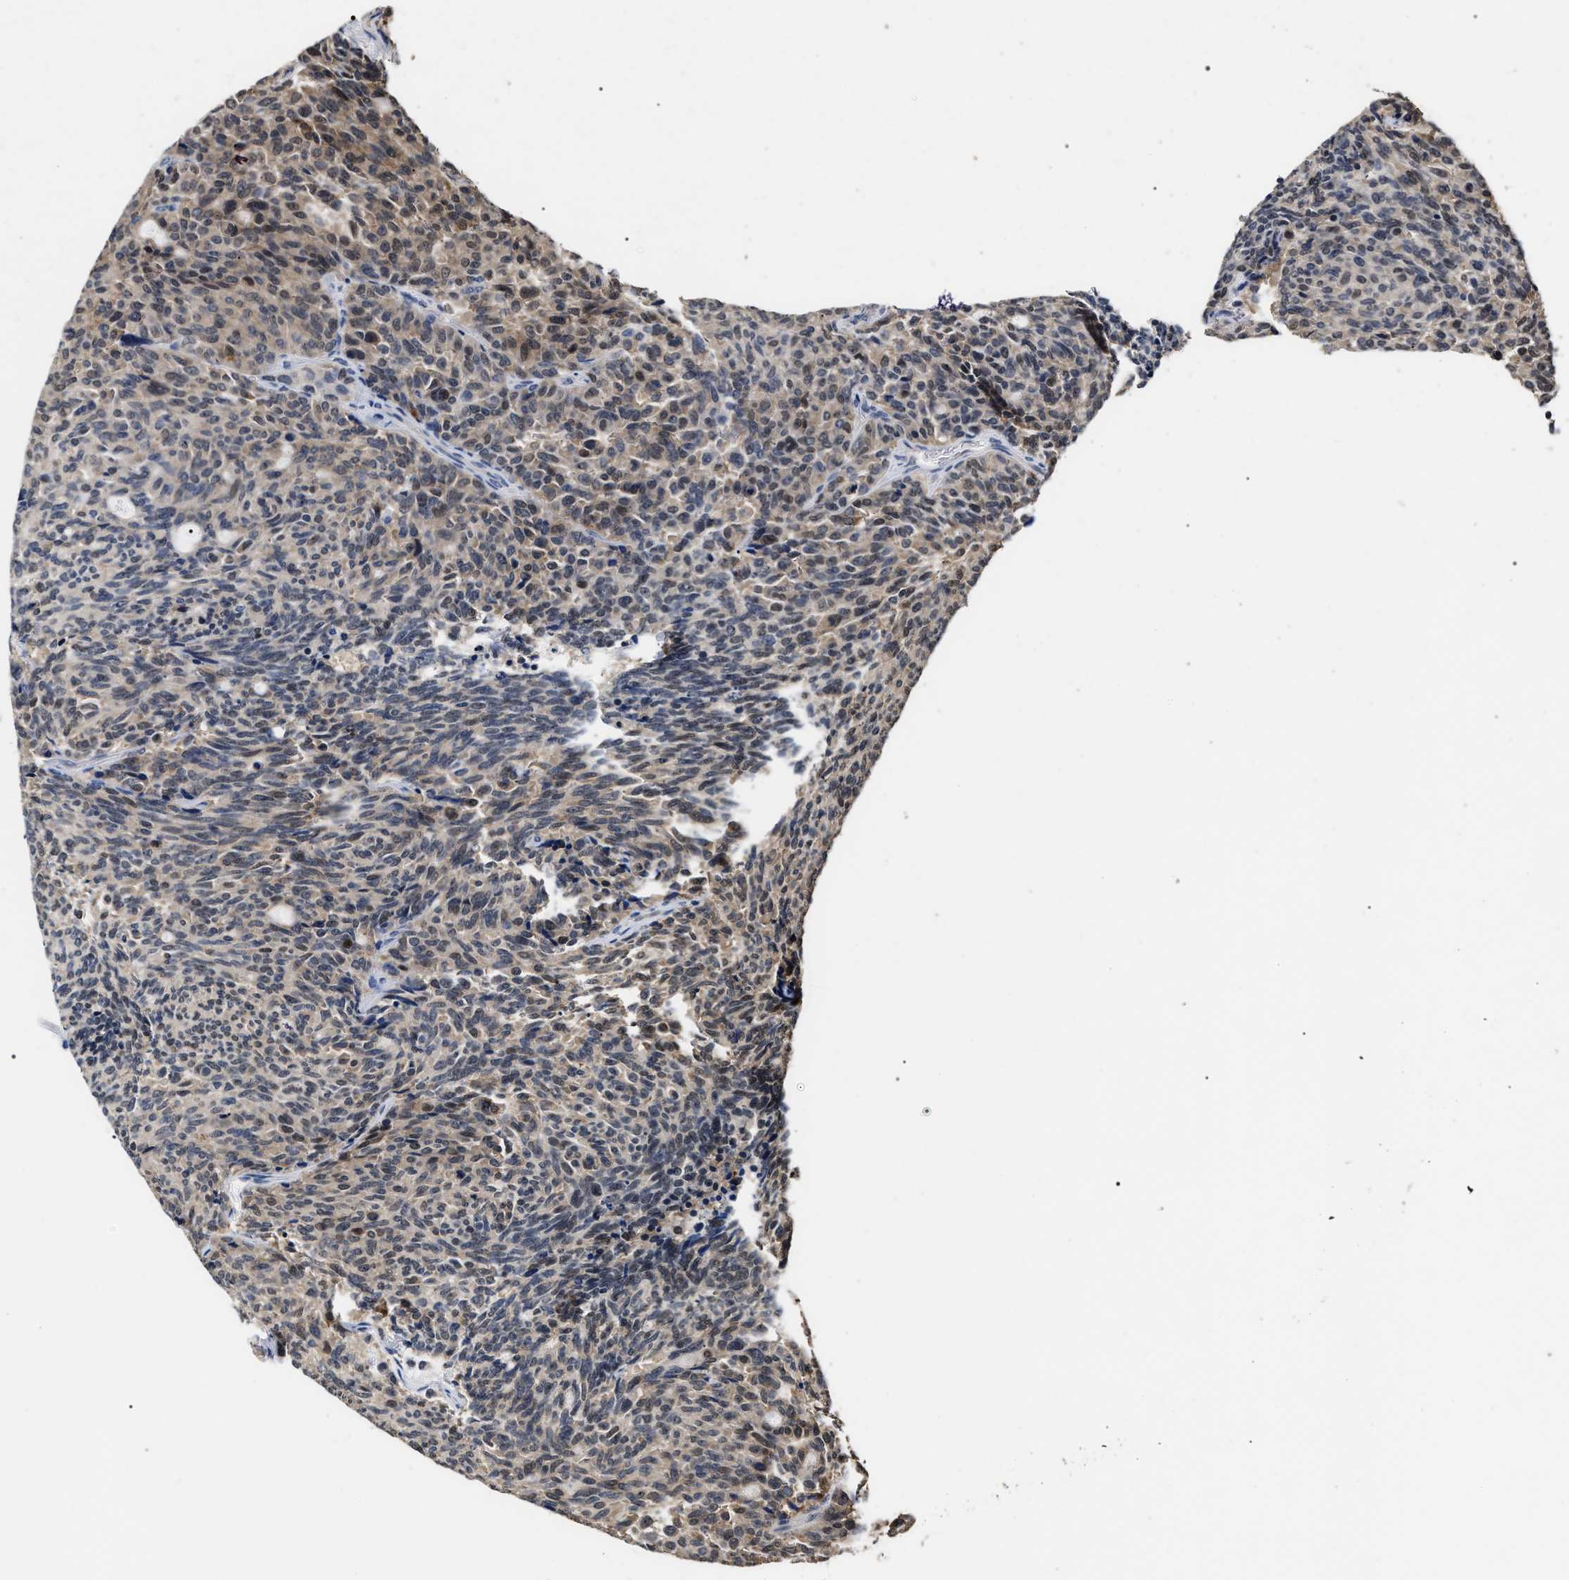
{"staining": {"intensity": "weak", "quantity": "<25%", "location": "nuclear"}, "tissue": "carcinoid", "cell_type": "Tumor cells", "image_type": "cancer", "snomed": [{"axis": "morphology", "description": "Carcinoid, malignant, NOS"}, {"axis": "topography", "description": "Pancreas"}], "caption": "Carcinoid was stained to show a protein in brown. There is no significant expression in tumor cells.", "gene": "UPF3A", "patient": {"sex": "female", "age": 54}}